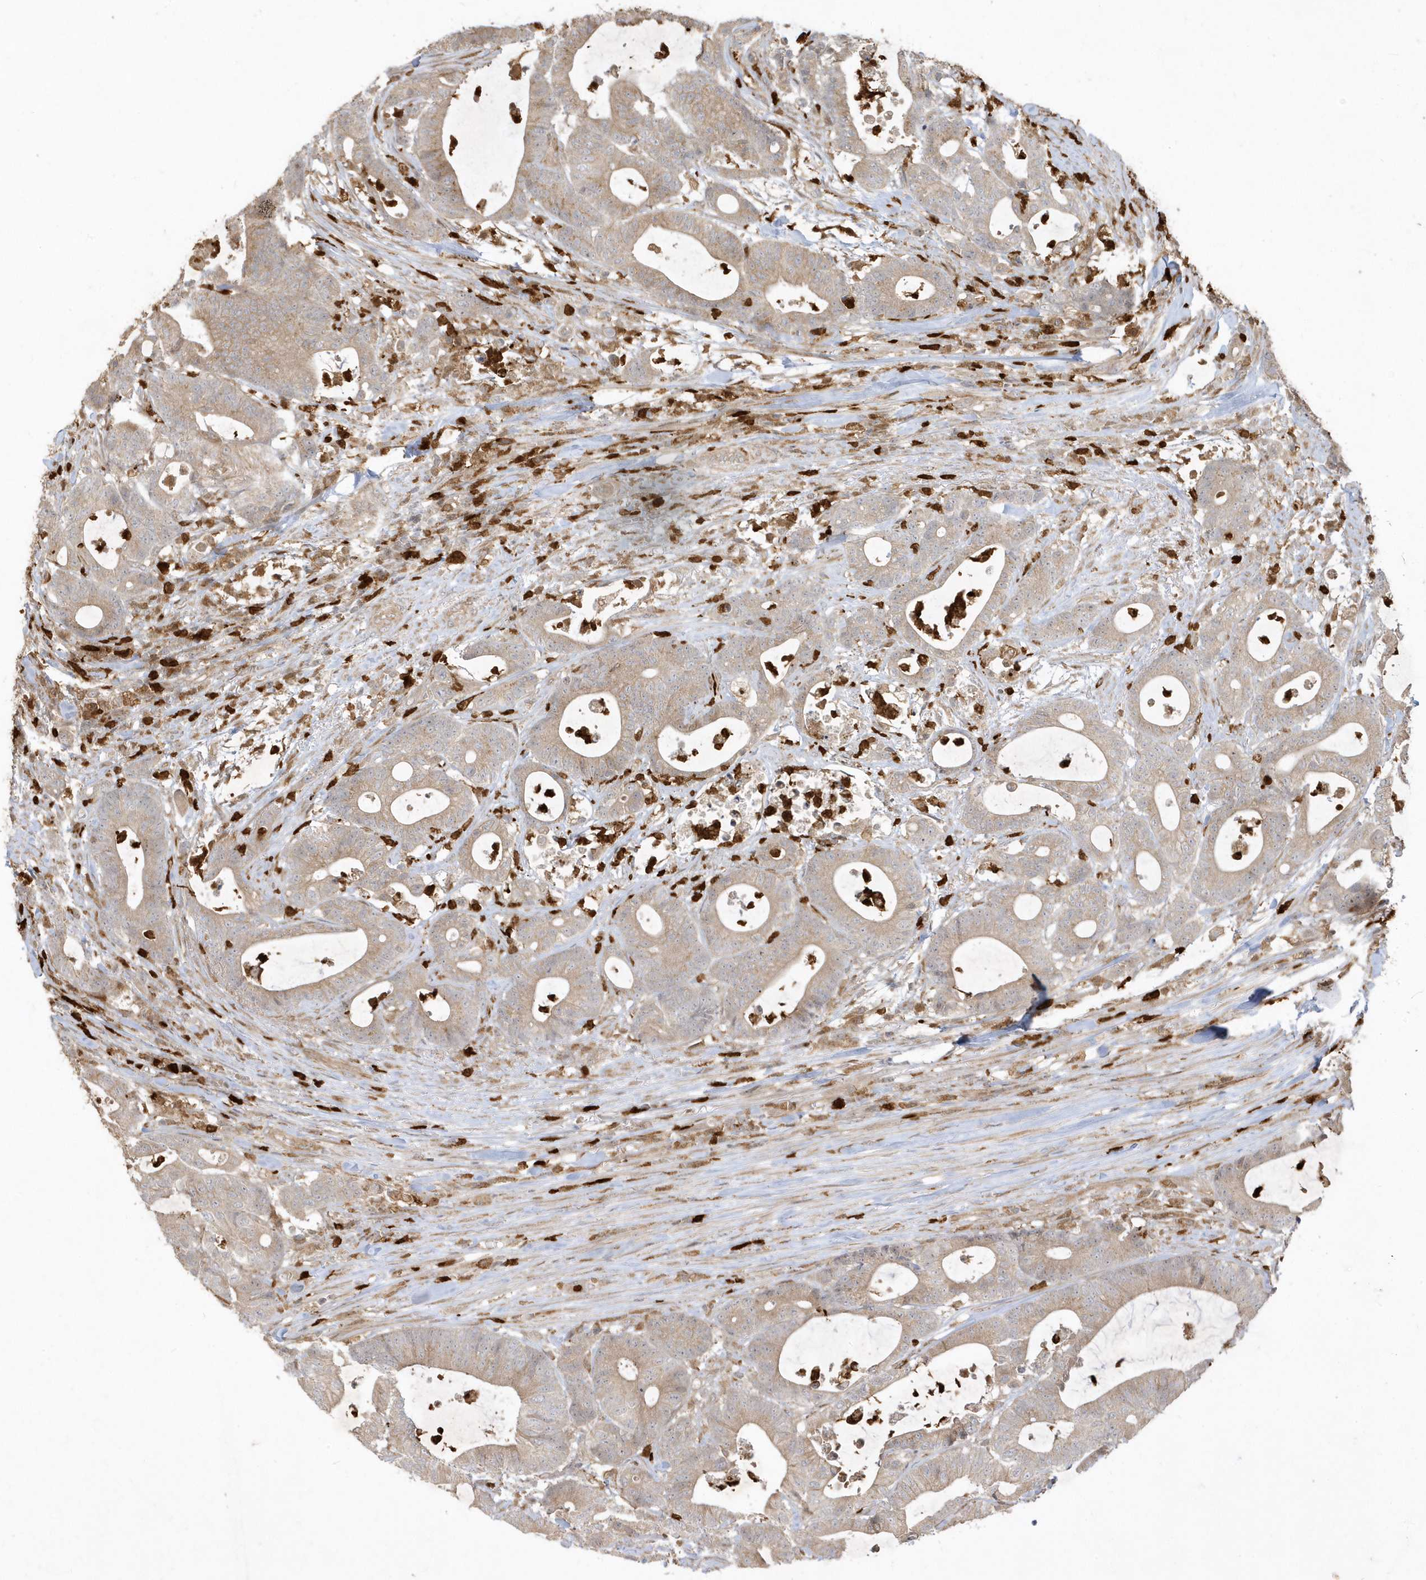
{"staining": {"intensity": "weak", "quantity": ">75%", "location": "cytoplasmic/membranous"}, "tissue": "colorectal cancer", "cell_type": "Tumor cells", "image_type": "cancer", "snomed": [{"axis": "morphology", "description": "Adenocarcinoma, NOS"}, {"axis": "topography", "description": "Colon"}], "caption": "The immunohistochemical stain labels weak cytoplasmic/membranous expression in tumor cells of colorectal cancer tissue.", "gene": "IFT57", "patient": {"sex": "female", "age": 84}}